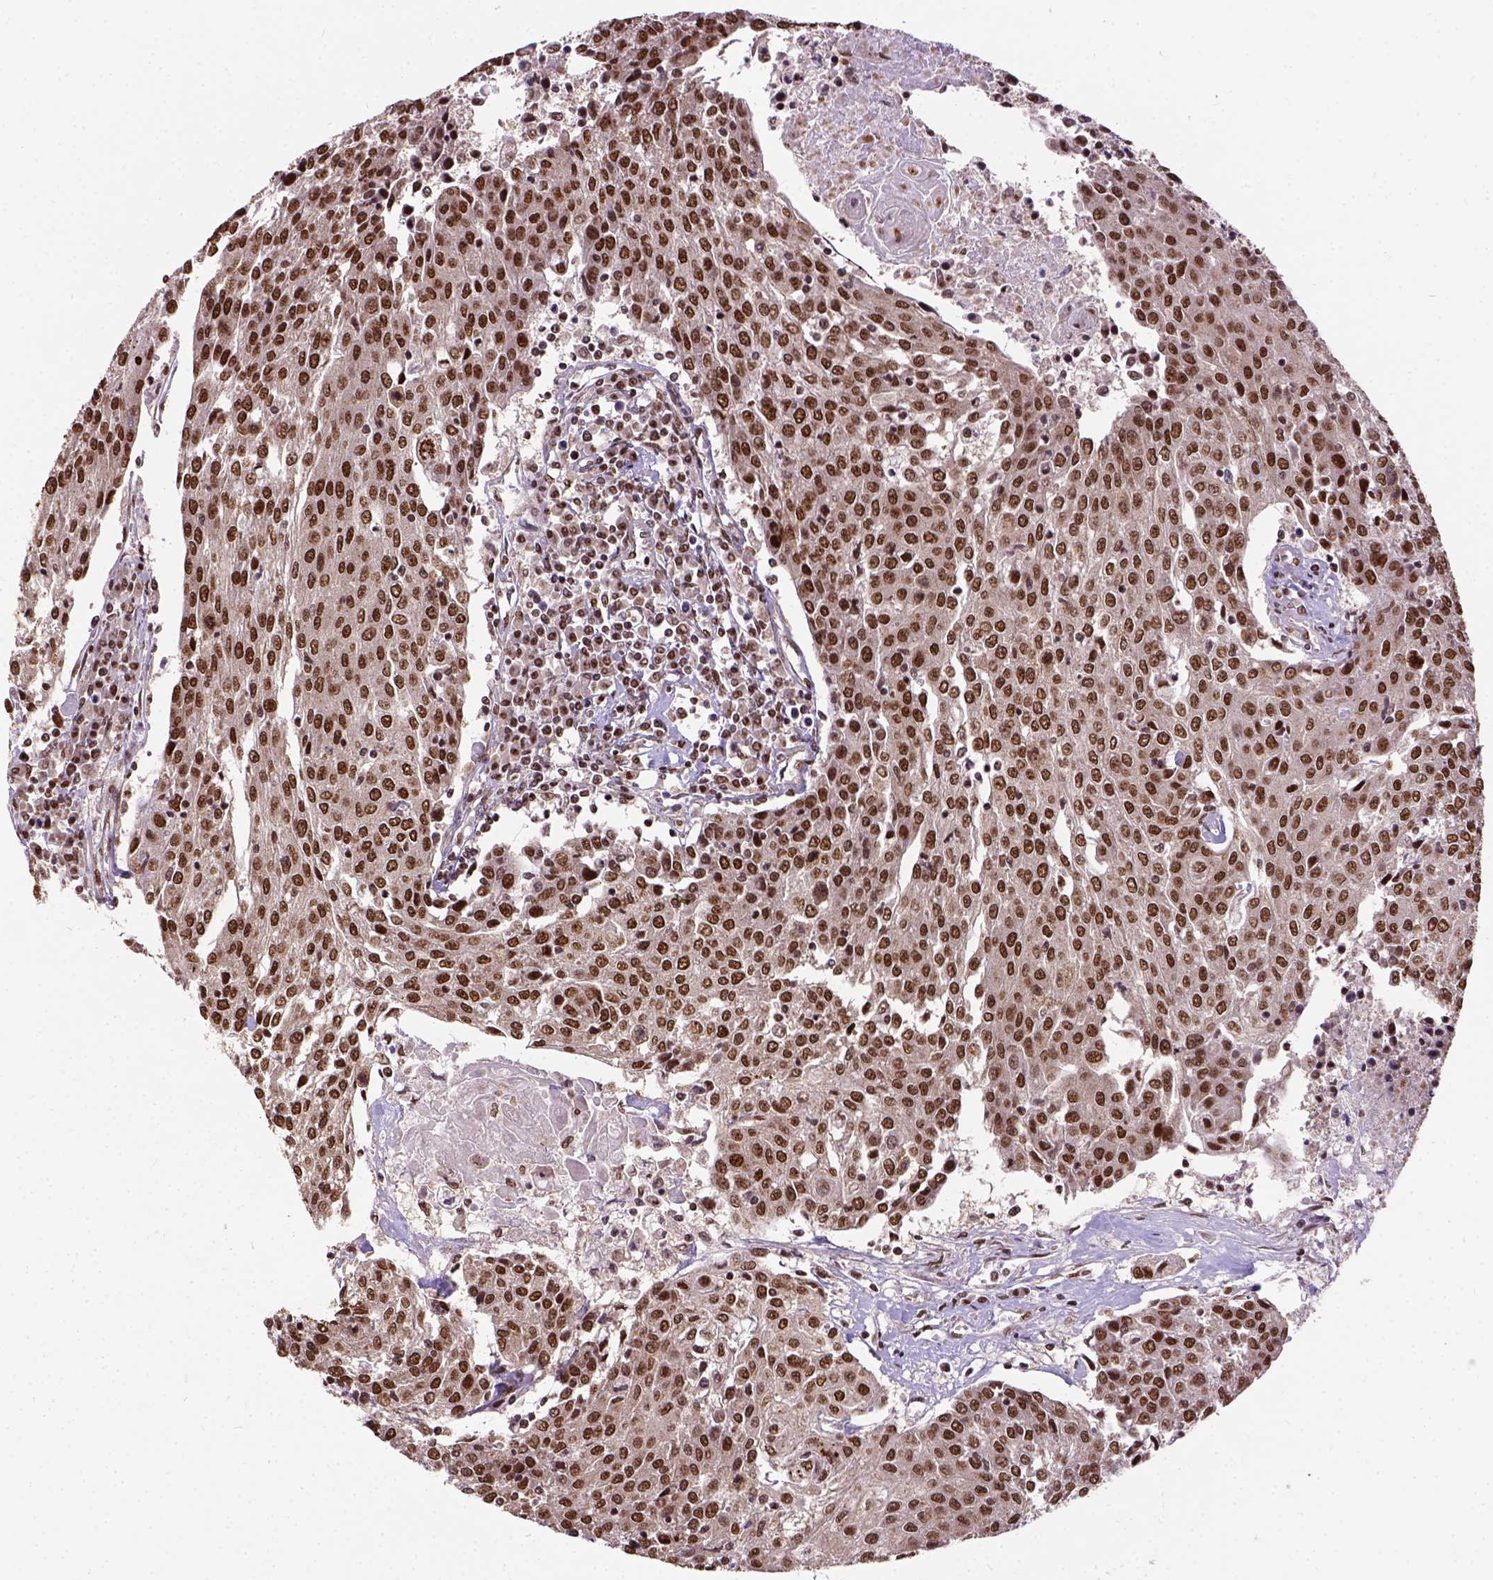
{"staining": {"intensity": "strong", "quantity": ">75%", "location": "nuclear"}, "tissue": "urothelial cancer", "cell_type": "Tumor cells", "image_type": "cancer", "snomed": [{"axis": "morphology", "description": "Urothelial carcinoma, High grade"}, {"axis": "topography", "description": "Urinary bladder"}], "caption": "Protein staining of urothelial carcinoma (high-grade) tissue shows strong nuclear positivity in approximately >75% of tumor cells.", "gene": "NACC1", "patient": {"sex": "female", "age": 85}}